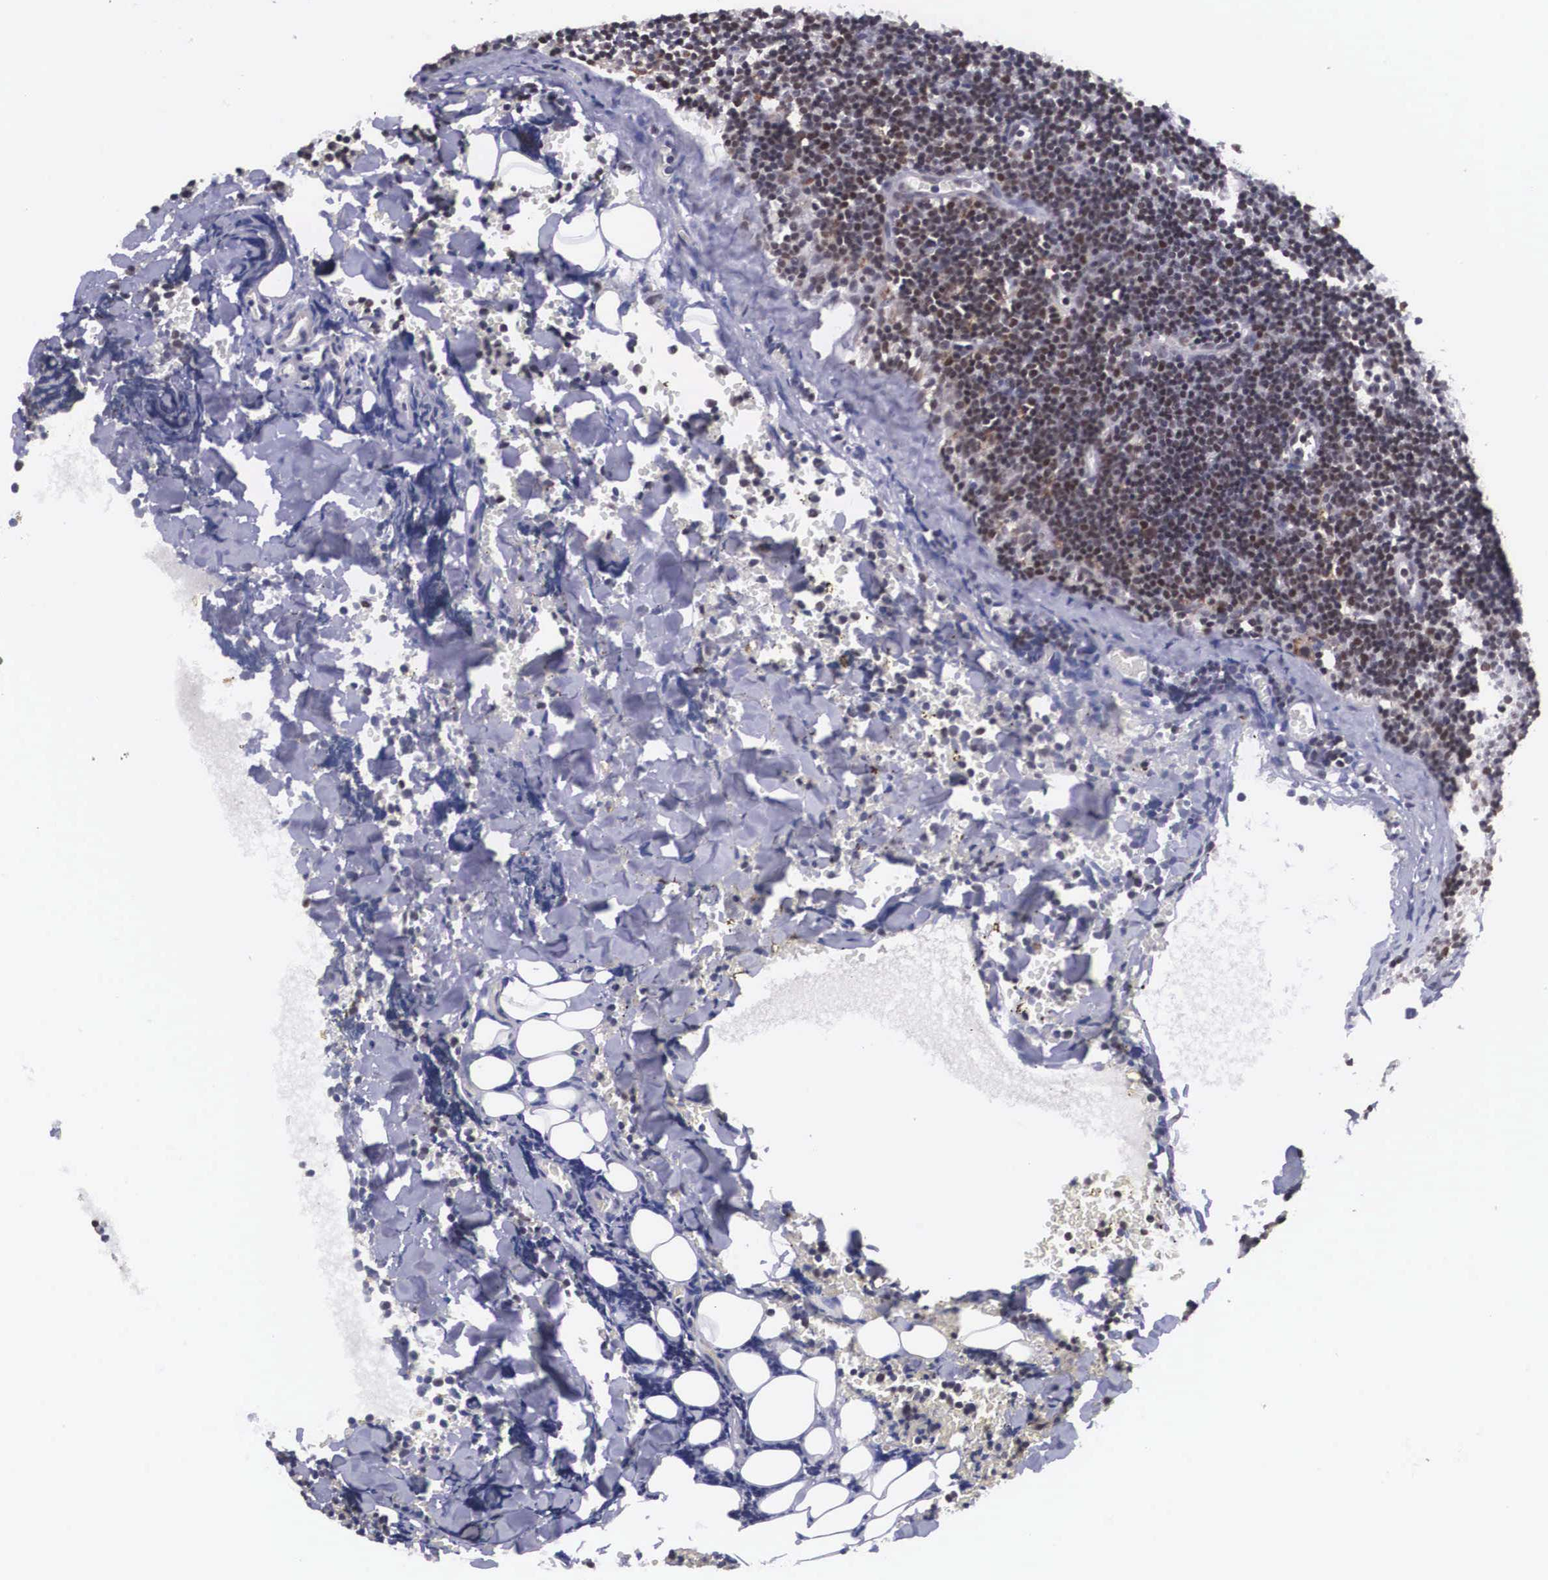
{"staining": {"intensity": "weak", "quantity": "25%-75%", "location": "nuclear"}, "tissue": "lymphoma", "cell_type": "Tumor cells", "image_type": "cancer", "snomed": [{"axis": "morphology", "description": "Malignant lymphoma, non-Hodgkin's type, Low grade"}, {"axis": "topography", "description": "Lymph node"}], "caption": "DAB immunohistochemical staining of human malignant lymphoma, non-Hodgkin's type (low-grade) shows weak nuclear protein expression in approximately 25%-75% of tumor cells.", "gene": "ZNF275", "patient": {"sex": "male", "age": 57}}